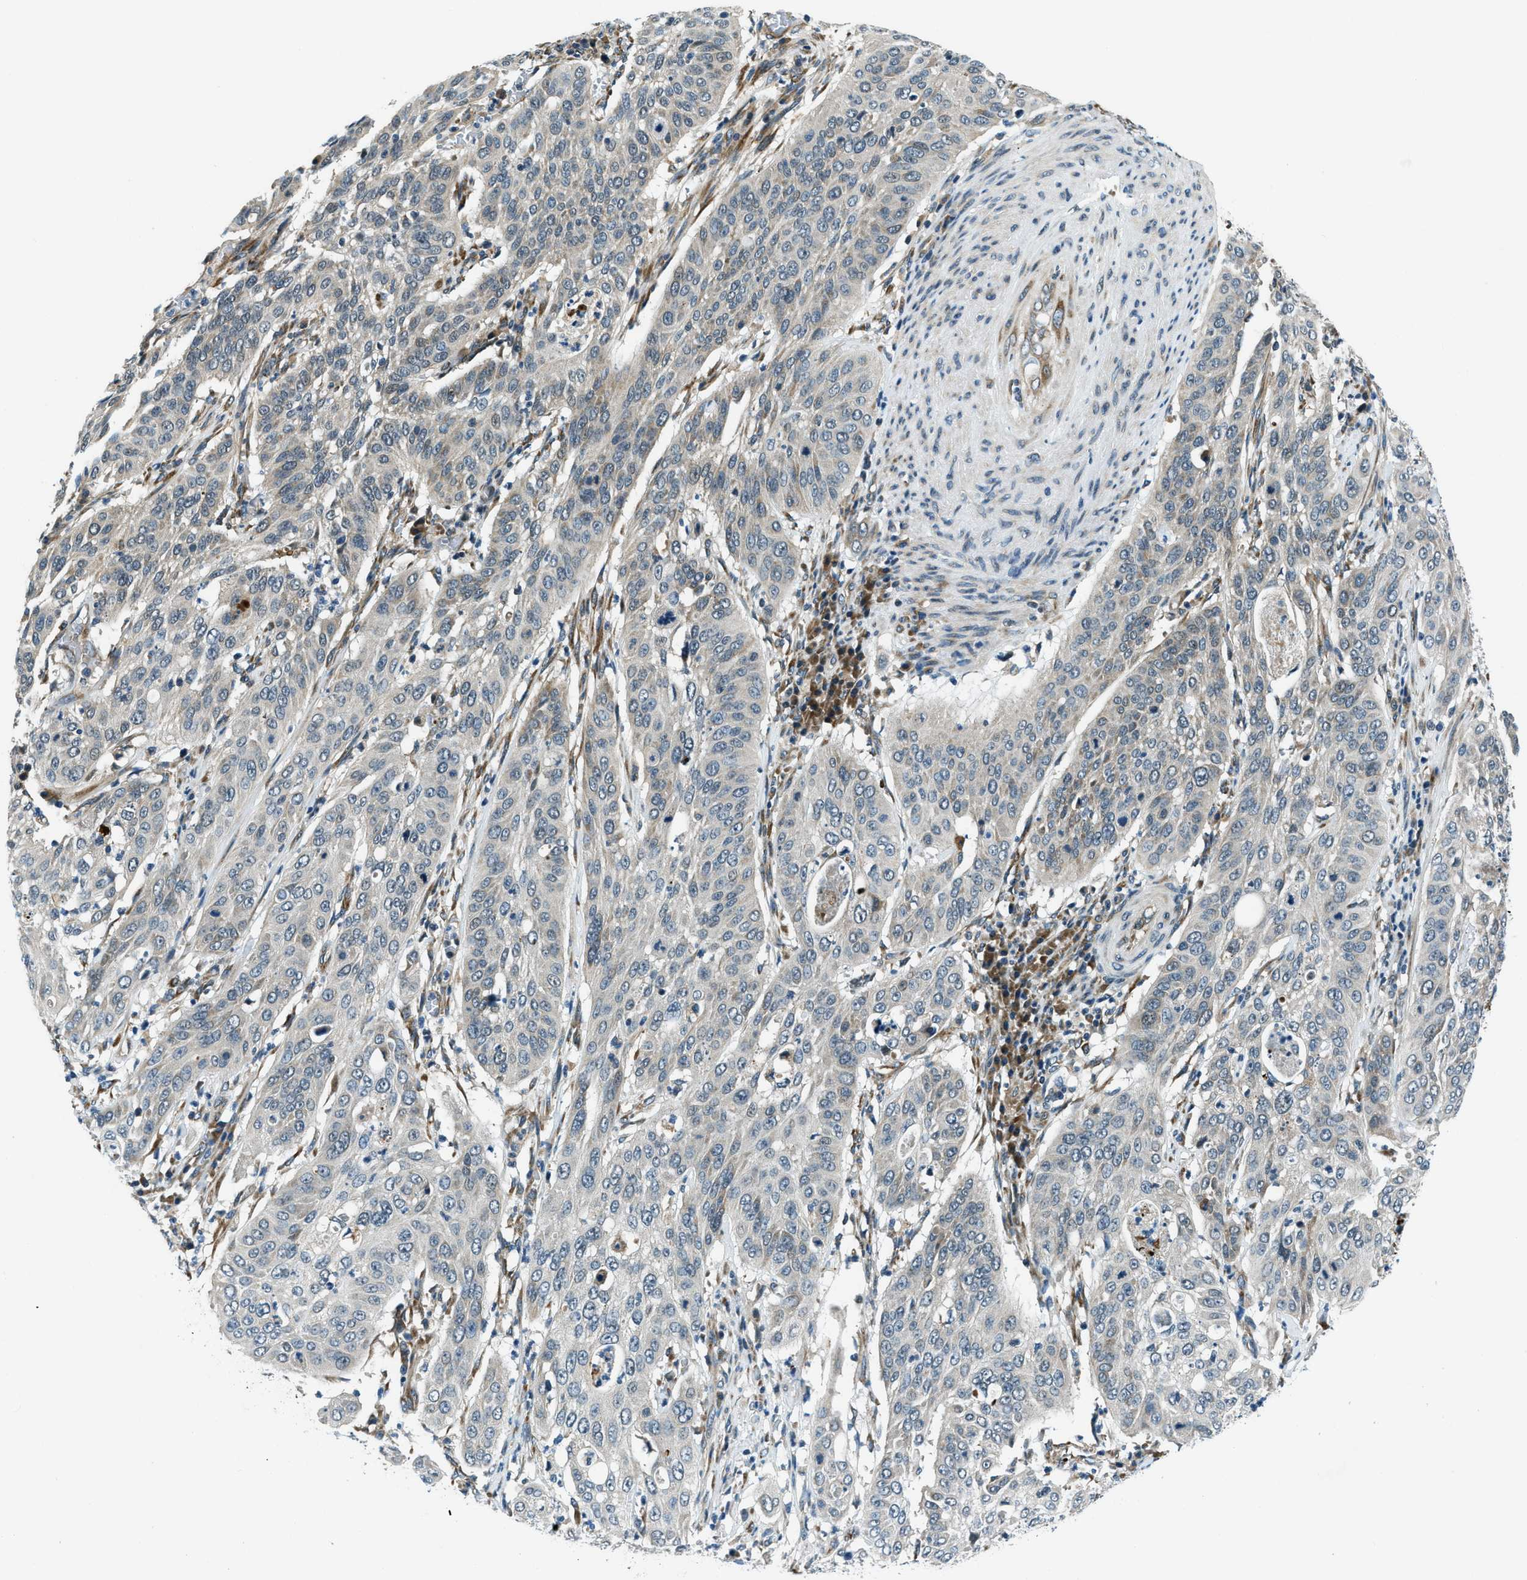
{"staining": {"intensity": "weak", "quantity": "<25%", "location": "cytoplasmic/membranous"}, "tissue": "cervical cancer", "cell_type": "Tumor cells", "image_type": "cancer", "snomed": [{"axis": "morphology", "description": "Normal tissue, NOS"}, {"axis": "morphology", "description": "Squamous cell carcinoma, NOS"}, {"axis": "topography", "description": "Cervix"}], "caption": "High magnification brightfield microscopy of cervical cancer (squamous cell carcinoma) stained with DAB (brown) and counterstained with hematoxylin (blue): tumor cells show no significant staining.", "gene": "GINM1", "patient": {"sex": "female", "age": 39}}